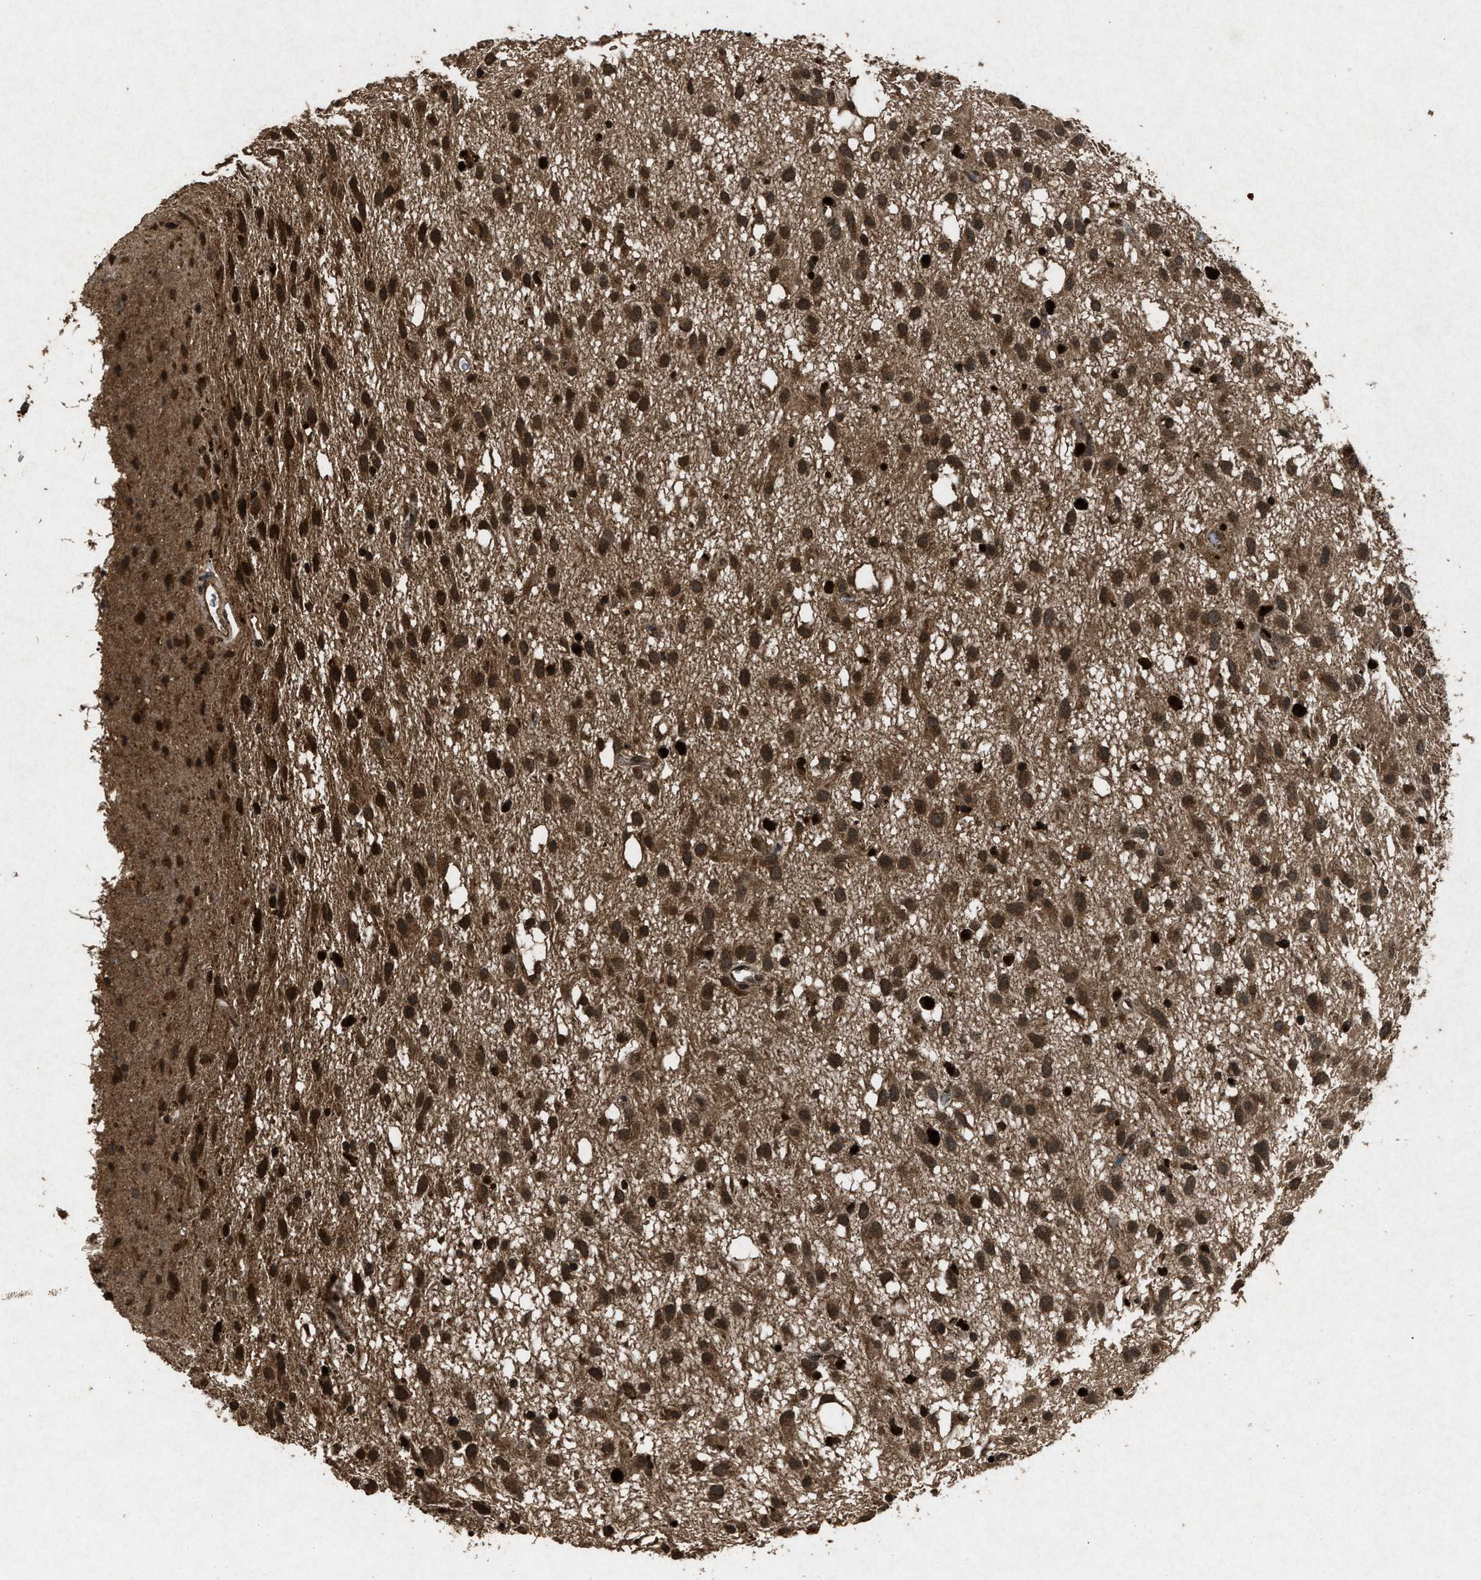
{"staining": {"intensity": "strong", "quantity": ">75%", "location": "cytoplasmic/membranous"}, "tissue": "glioma", "cell_type": "Tumor cells", "image_type": "cancer", "snomed": [{"axis": "morphology", "description": "Glioma, malignant, Low grade"}, {"axis": "topography", "description": "Brain"}], "caption": "This is a micrograph of IHC staining of glioma, which shows strong staining in the cytoplasmic/membranous of tumor cells.", "gene": "OAS1", "patient": {"sex": "male", "age": 77}}